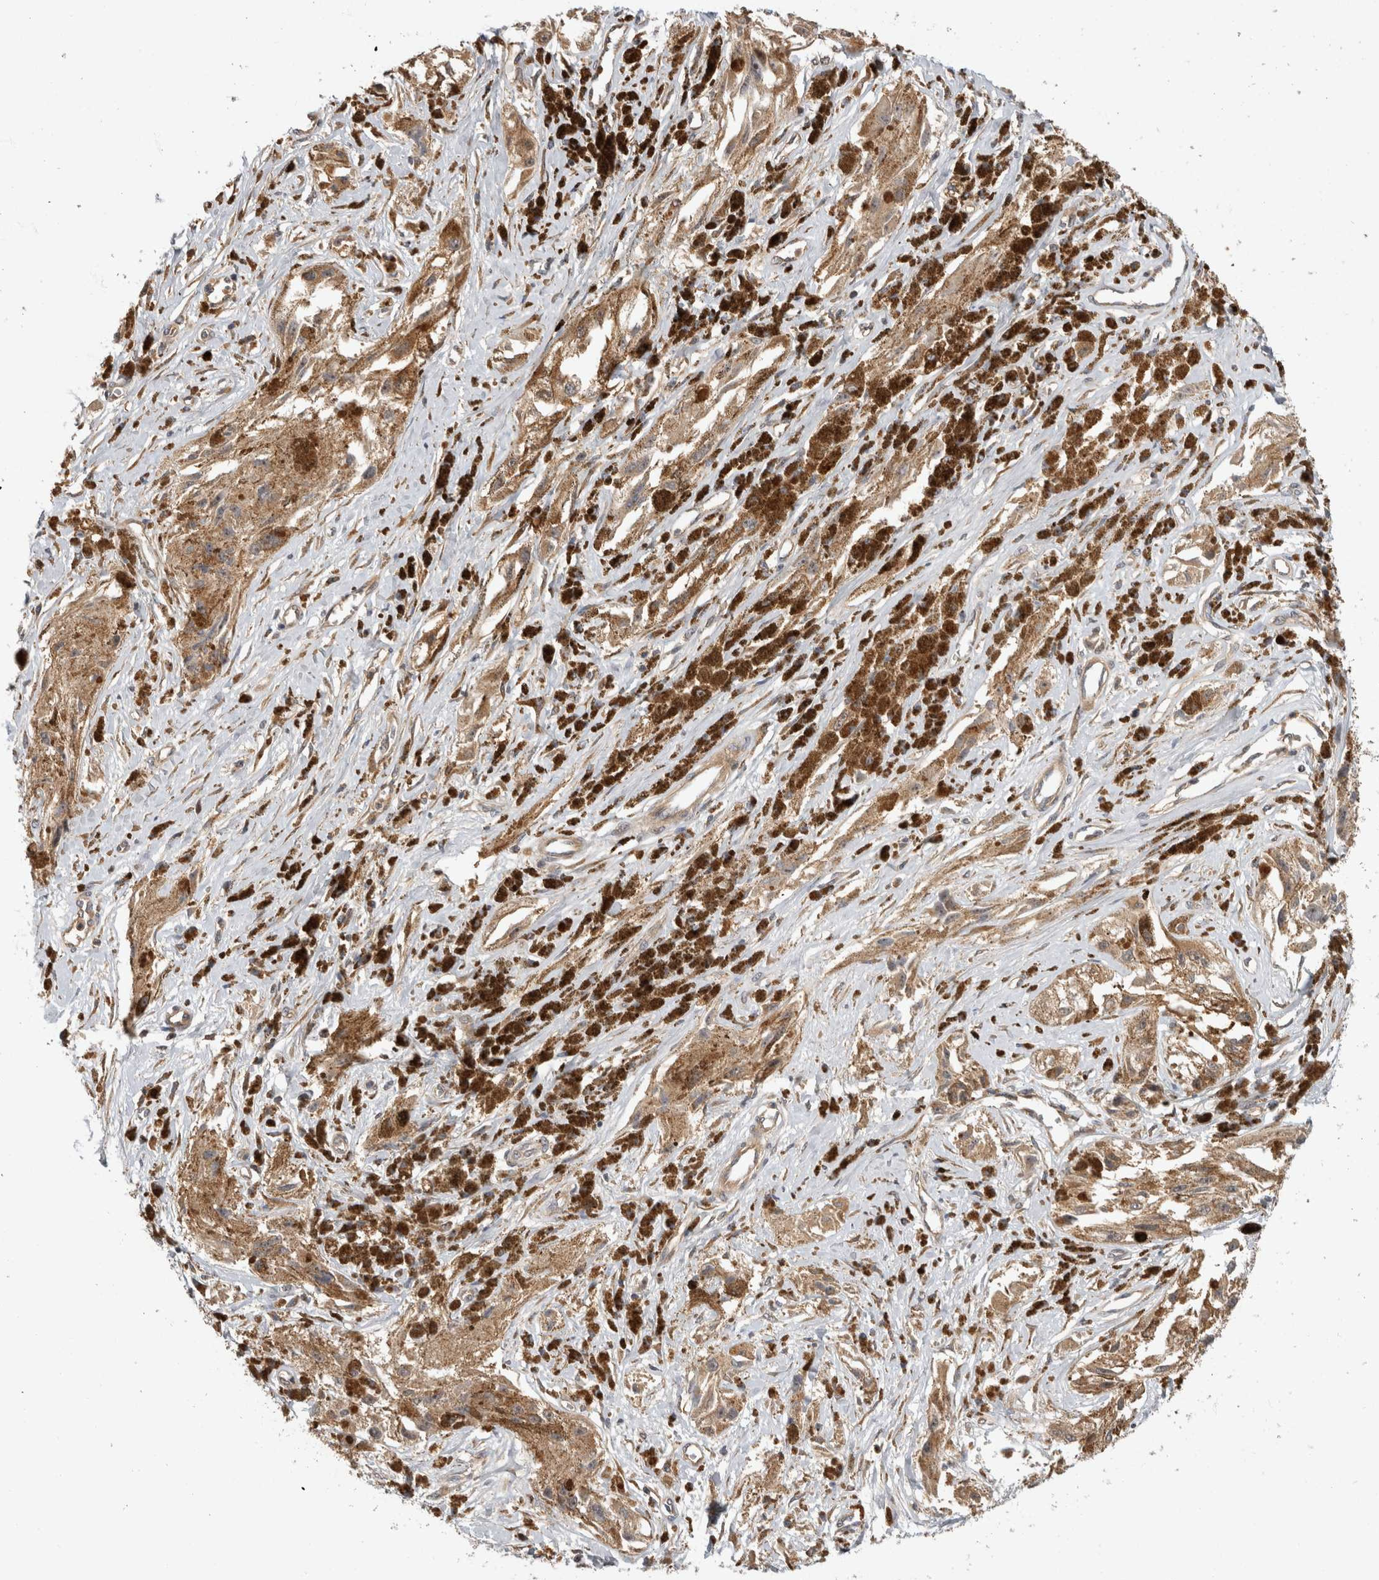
{"staining": {"intensity": "moderate", "quantity": "25%-75%", "location": "cytoplasmic/membranous"}, "tissue": "melanoma", "cell_type": "Tumor cells", "image_type": "cancer", "snomed": [{"axis": "morphology", "description": "Malignant melanoma, NOS"}, {"axis": "topography", "description": "Skin"}], "caption": "A medium amount of moderate cytoplasmic/membranous positivity is identified in approximately 25%-75% of tumor cells in malignant melanoma tissue.", "gene": "PGM1", "patient": {"sex": "male", "age": 88}}